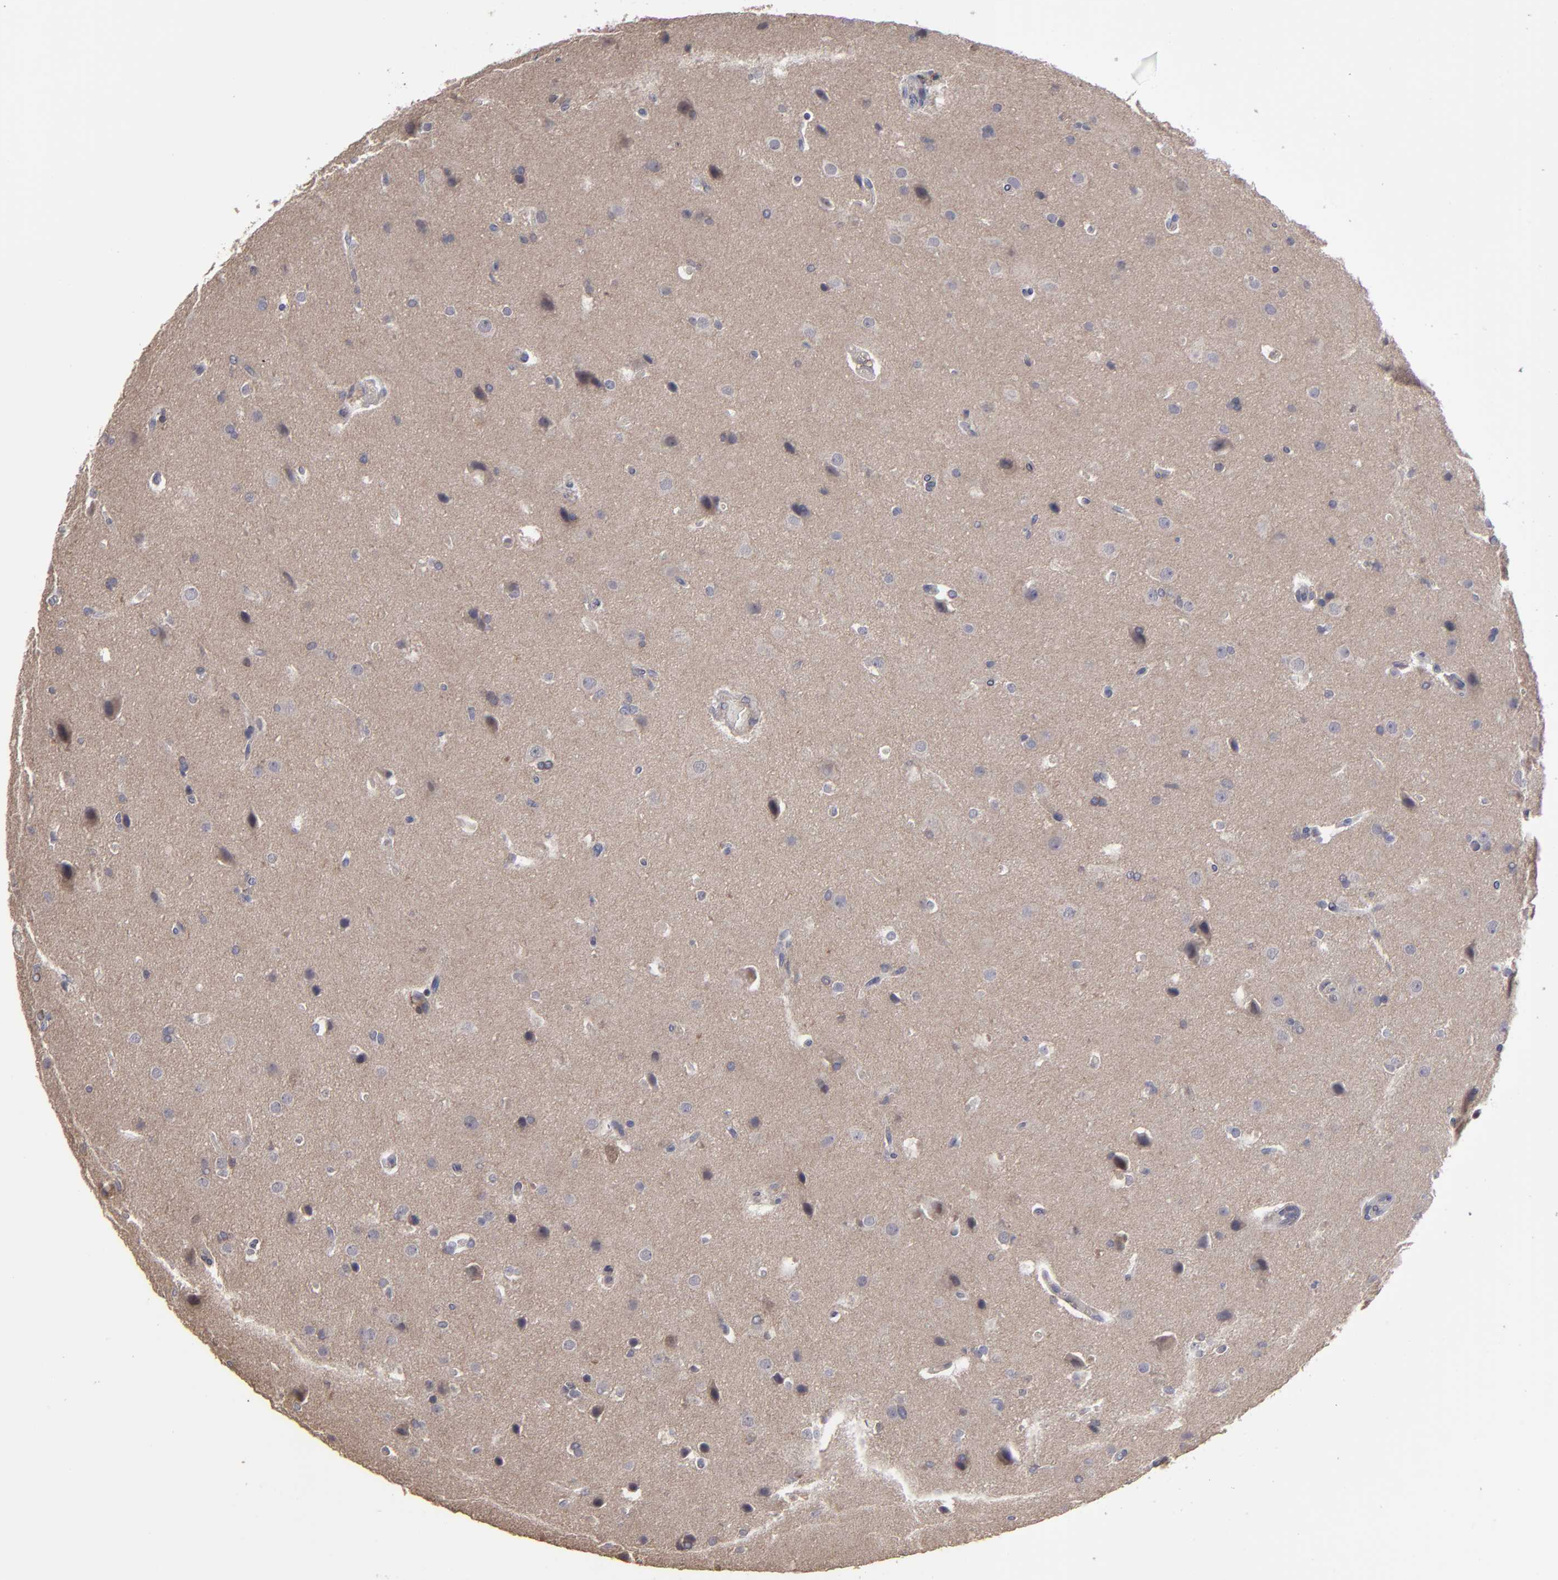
{"staining": {"intensity": "negative", "quantity": "none", "location": "none"}, "tissue": "glioma", "cell_type": "Tumor cells", "image_type": "cancer", "snomed": [{"axis": "morphology", "description": "Glioma, malignant, Low grade"}, {"axis": "topography", "description": "Cerebral cortex"}], "caption": "This is a photomicrograph of IHC staining of glioma, which shows no positivity in tumor cells.", "gene": "CD55", "patient": {"sex": "female", "age": 47}}